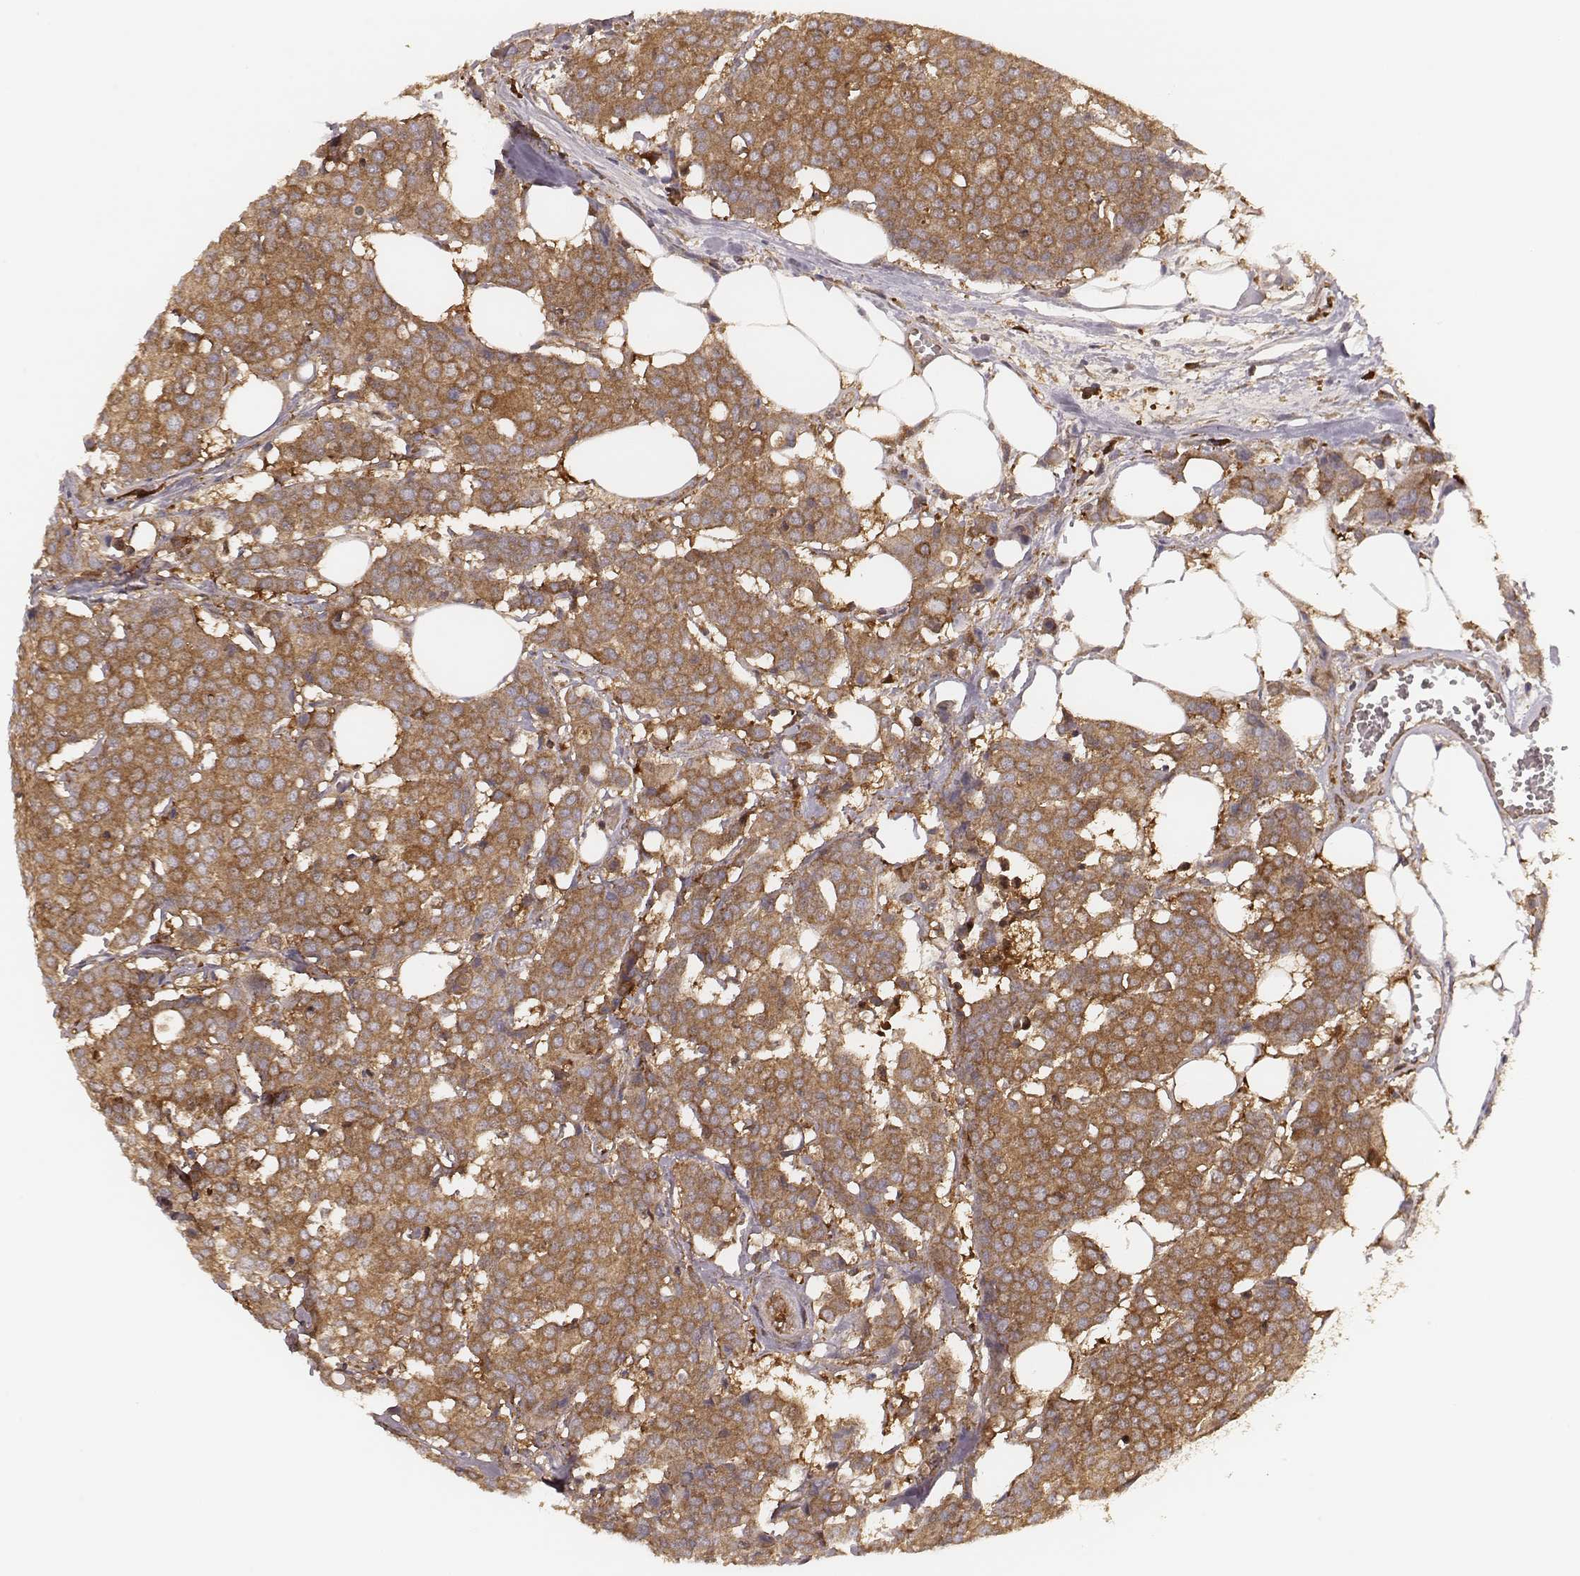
{"staining": {"intensity": "strong", "quantity": ">75%", "location": "cytoplasmic/membranous"}, "tissue": "carcinoid", "cell_type": "Tumor cells", "image_type": "cancer", "snomed": [{"axis": "morphology", "description": "Carcinoid, malignant, NOS"}, {"axis": "topography", "description": "Colon"}], "caption": "Protein staining displays strong cytoplasmic/membranous positivity in approximately >75% of tumor cells in carcinoid (malignant).", "gene": "CARS1", "patient": {"sex": "male", "age": 81}}